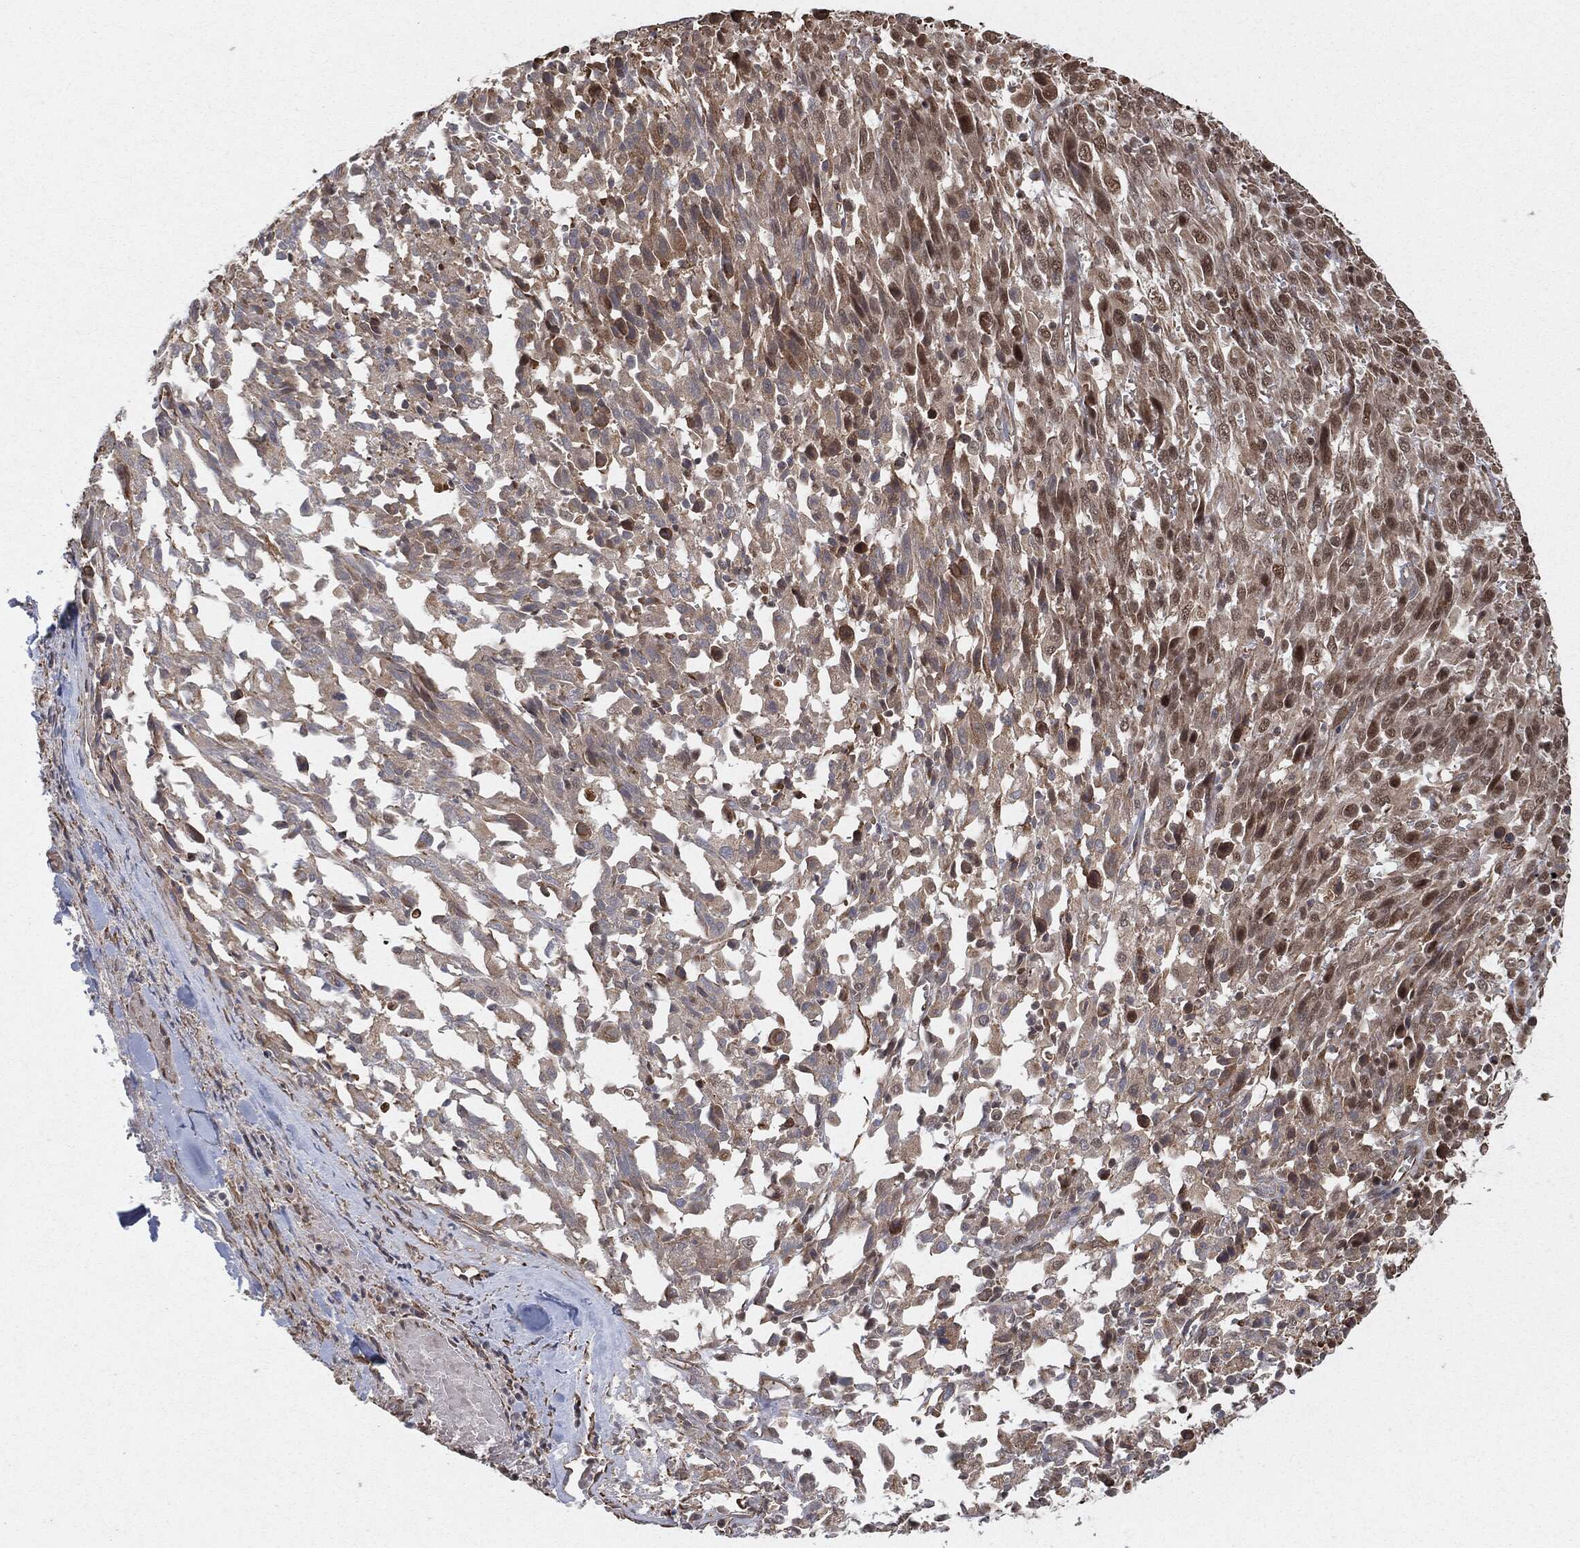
{"staining": {"intensity": "moderate", "quantity": "25%-75%", "location": "cytoplasmic/membranous"}, "tissue": "melanoma", "cell_type": "Tumor cells", "image_type": "cancer", "snomed": [{"axis": "morphology", "description": "Malignant melanoma, NOS"}, {"axis": "topography", "description": "Skin"}], "caption": "Immunohistochemistry of melanoma shows medium levels of moderate cytoplasmic/membranous staining in about 25%-75% of tumor cells. (DAB IHC, brown staining for protein, blue staining for nuclei).", "gene": "TP53RK", "patient": {"sex": "female", "age": 91}}